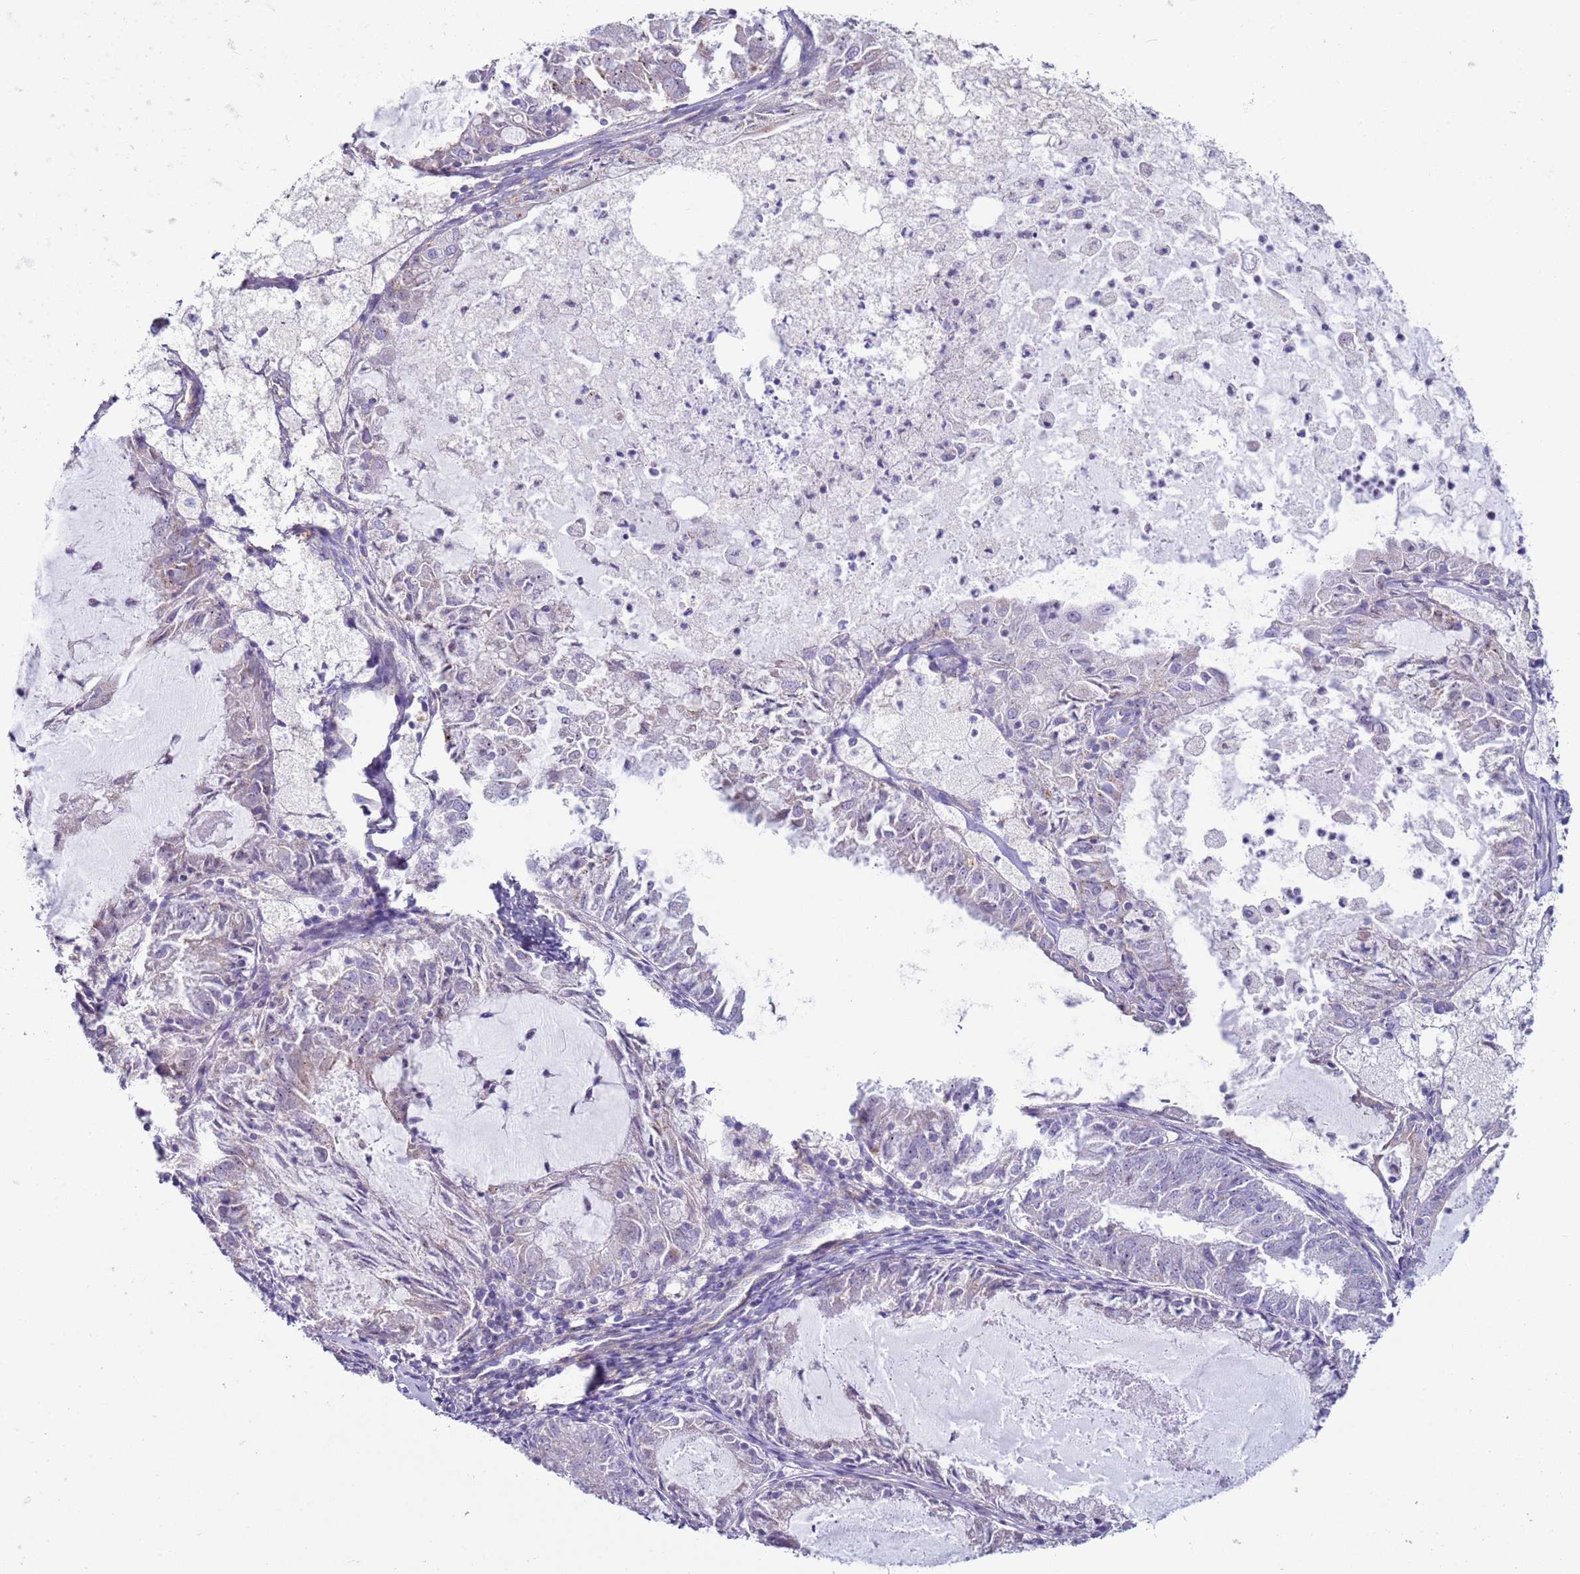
{"staining": {"intensity": "negative", "quantity": "none", "location": "none"}, "tissue": "endometrial cancer", "cell_type": "Tumor cells", "image_type": "cancer", "snomed": [{"axis": "morphology", "description": "Adenocarcinoma, NOS"}, {"axis": "topography", "description": "Endometrium"}], "caption": "Tumor cells are negative for protein expression in human endometrial cancer (adenocarcinoma).", "gene": "HEATR1", "patient": {"sex": "female", "age": 57}}